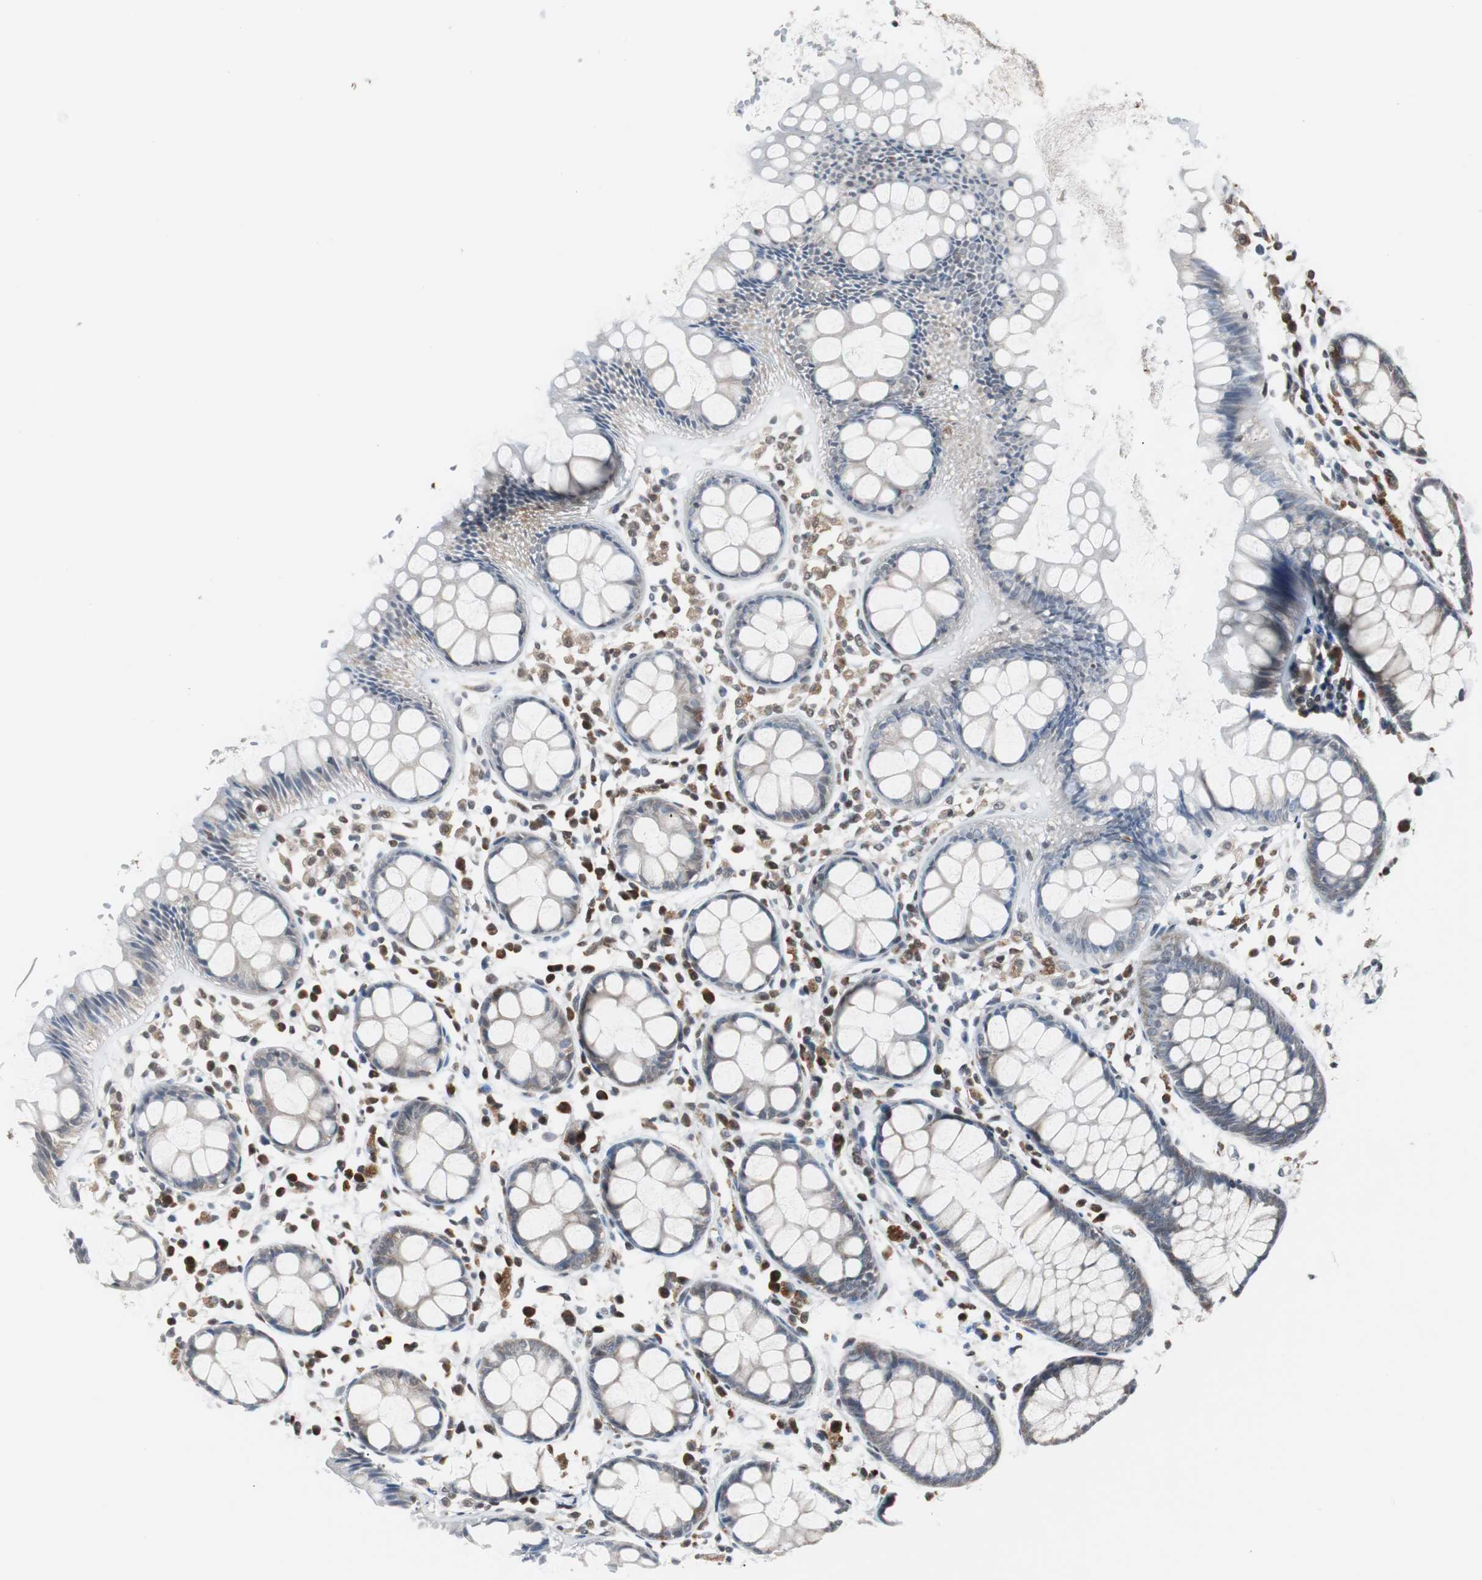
{"staining": {"intensity": "weak", "quantity": "25%-75%", "location": "cytoplasmic/membranous"}, "tissue": "rectum", "cell_type": "Glandular cells", "image_type": "normal", "snomed": [{"axis": "morphology", "description": "Normal tissue, NOS"}, {"axis": "topography", "description": "Rectum"}], "caption": "Glandular cells show low levels of weak cytoplasmic/membranous expression in about 25%-75% of cells in normal human rectum. The staining was performed using DAB to visualize the protein expression in brown, while the nuclei were stained in blue with hematoxylin (Magnification: 20x).", "gene": "ZHX2", "patient": {"sex": "female", "age": 66}}